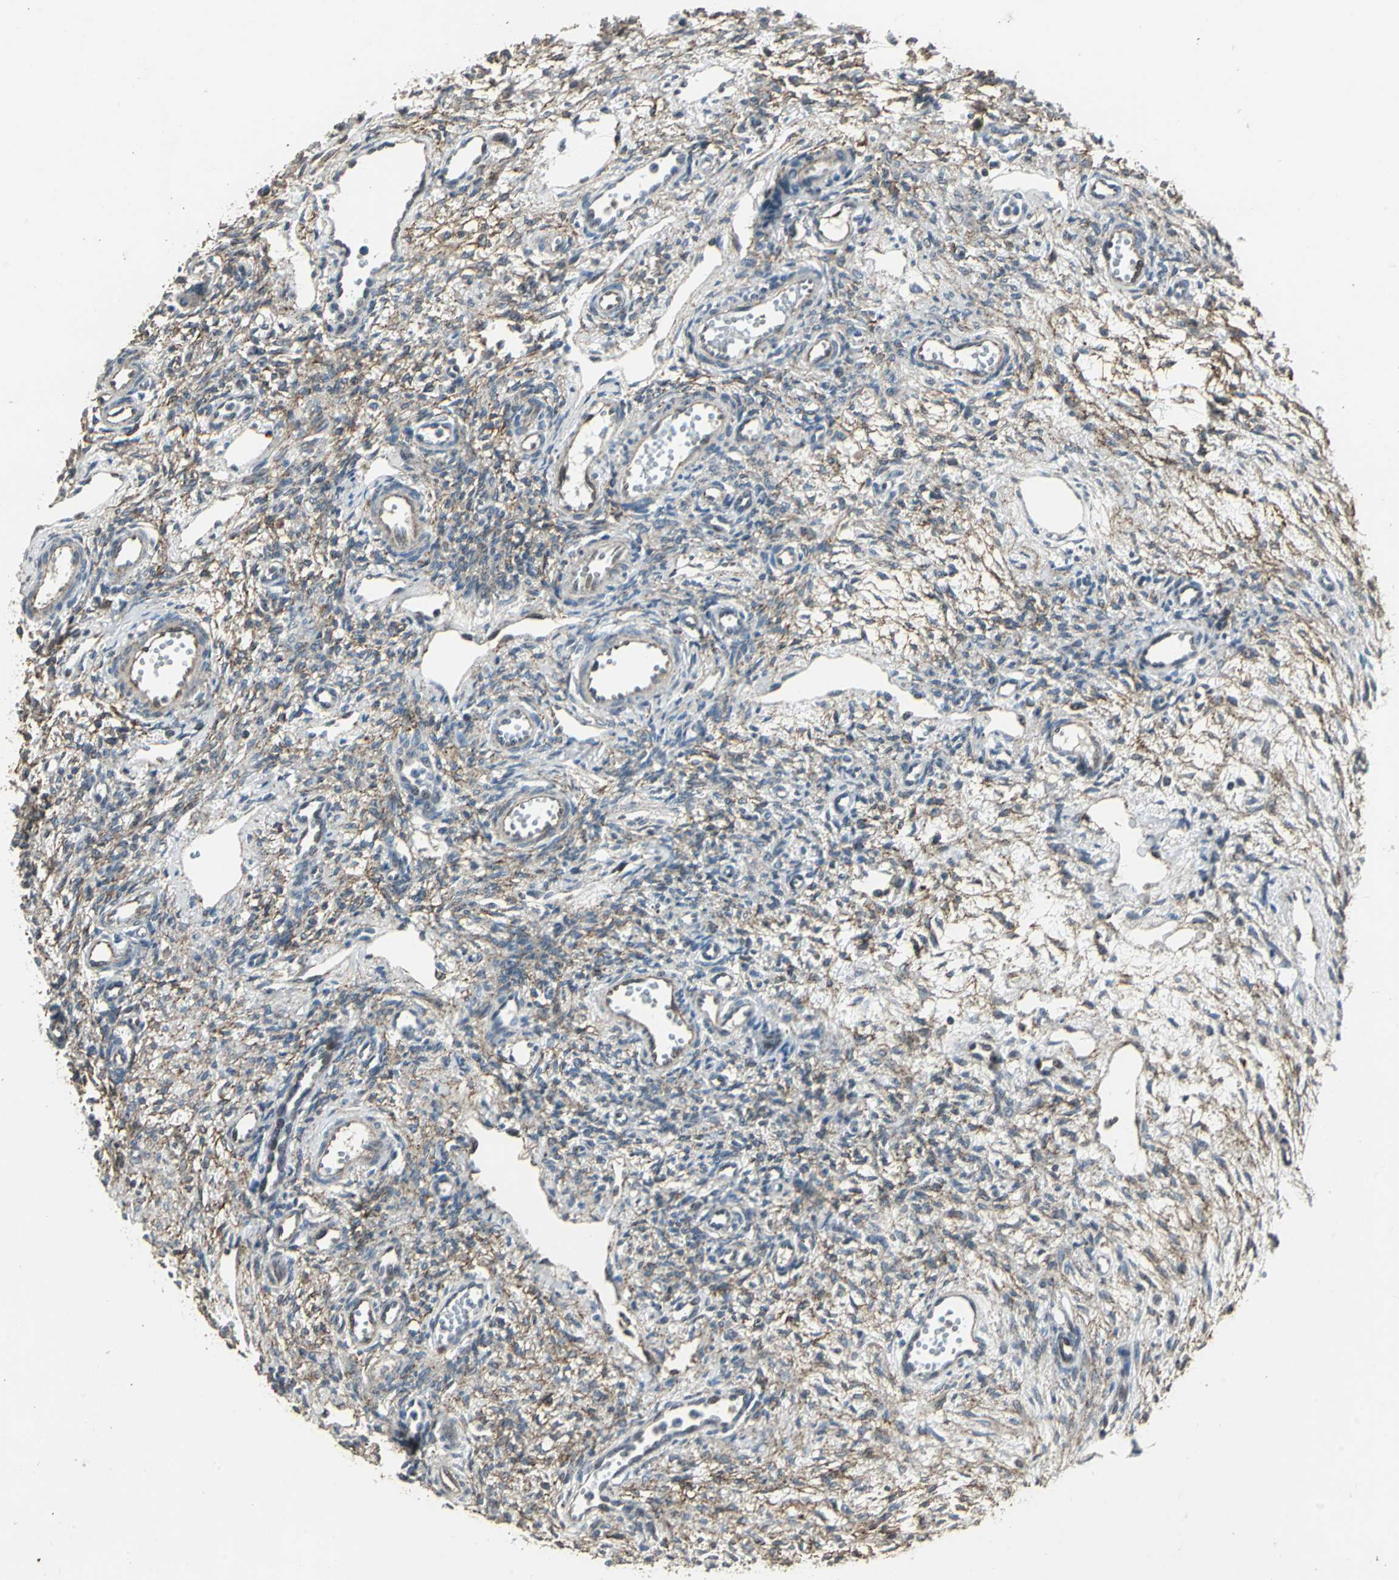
{"staining": {"intensity": "weak", "quantity": "25%-75%", "location": "cytoplasmic/membranous"}, "tissue": "ovary", "cell_type": "Ovarian stroma cells", "image_type": "normal", "snomed": [{"axis": "morphology", "description": "Normal tissue, NOS"}, {"axis": "topography", "description": "Ovary"}], "caption": "About 25%-75% of ovarian stroma cells in unremarkable ovary reveal weak cytoplasmic/membranous protein positivity as visualized by brown immunohistochemical staining.", "gene": "DNAJB4", "patient": {"sex": "female", "age": 33}}